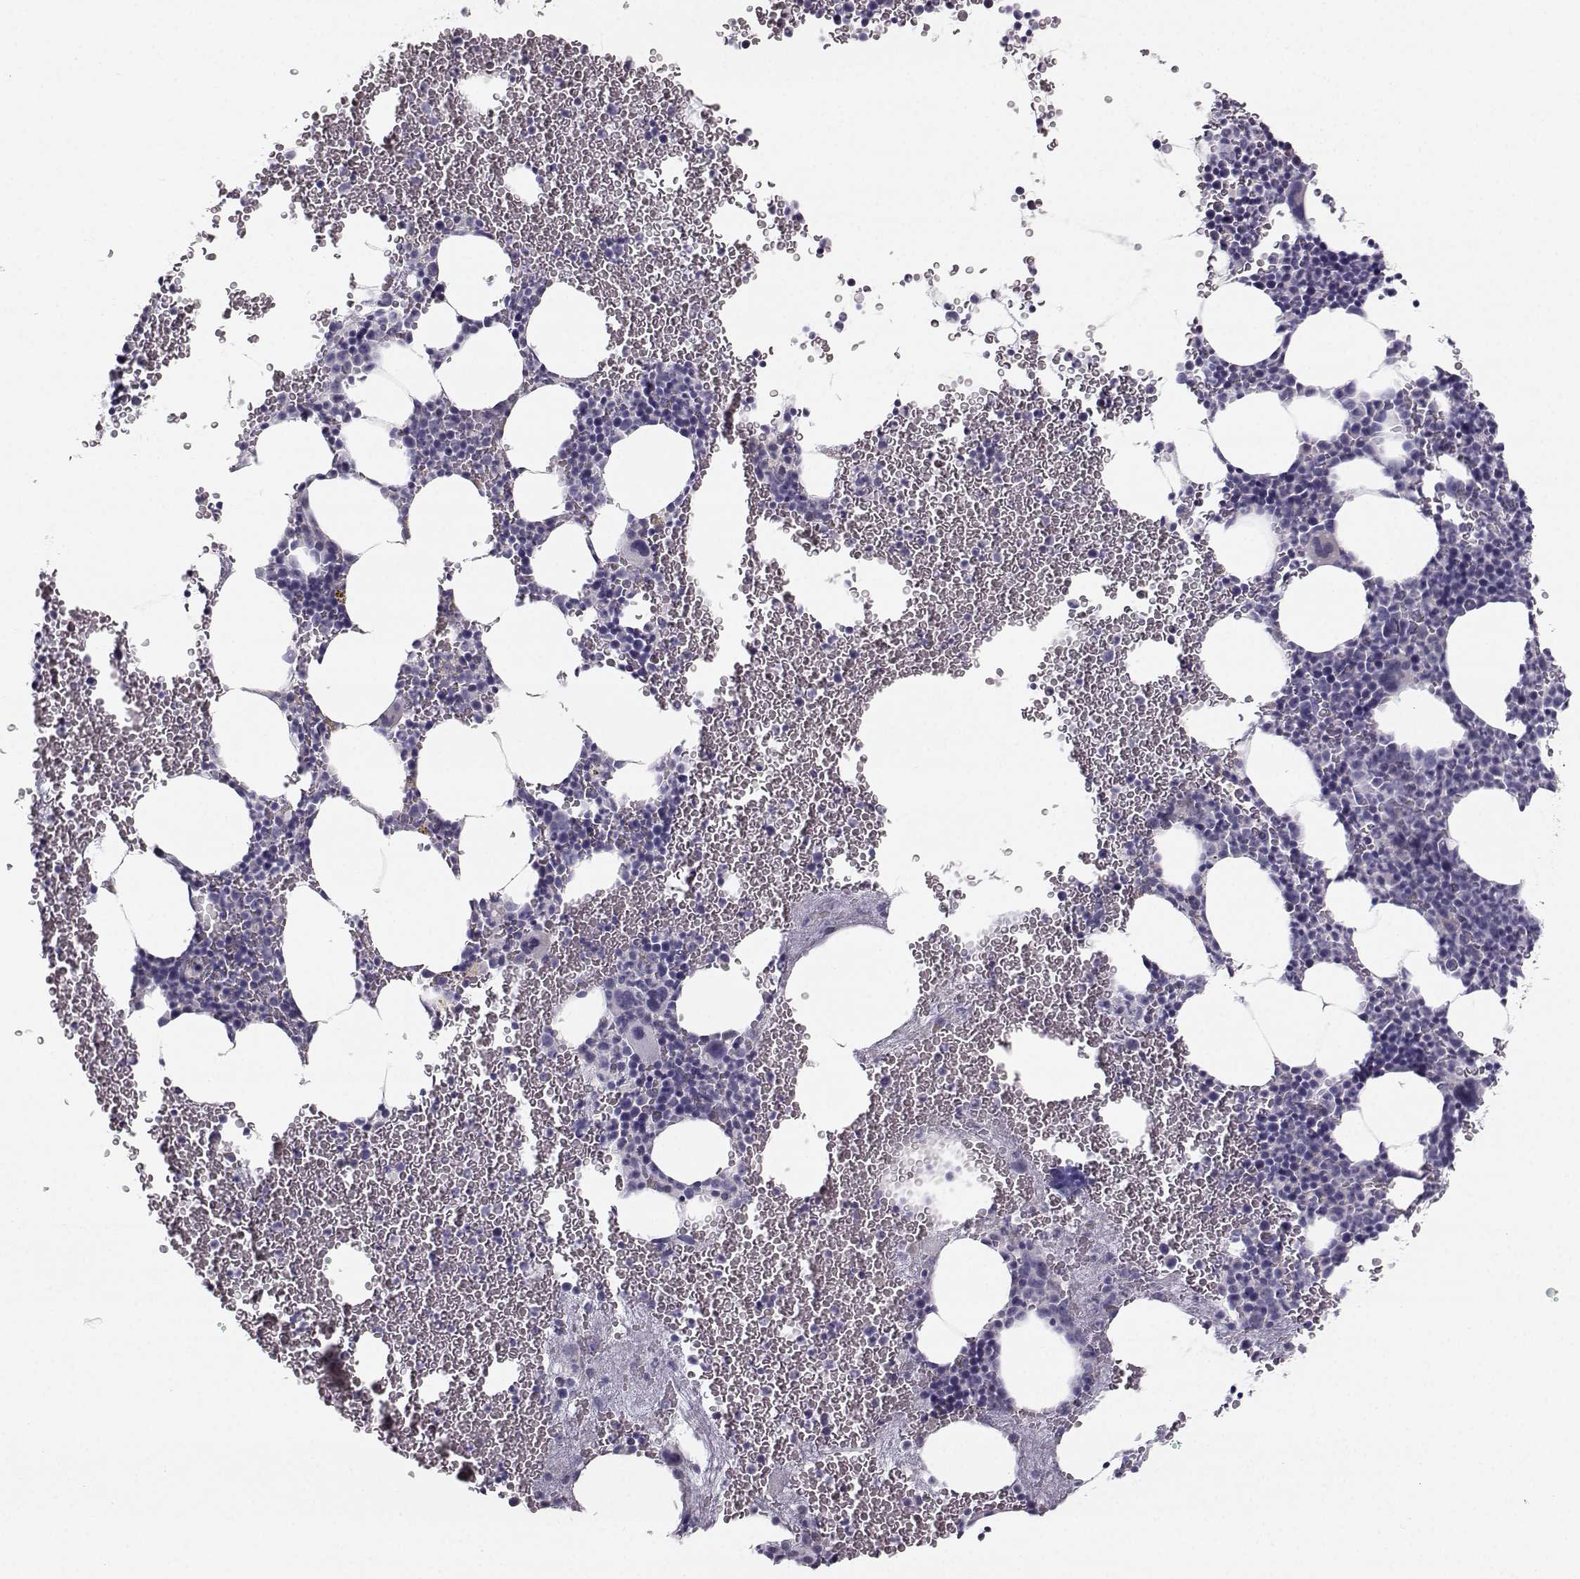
{"staining": {"intensity": "weak", "quantity": "<25%", "location": "cytoplasmic/membranous"}, "tissue": "bone marrow", "cell_type": "Hematopoietic cells", "image_type": "normal", "snomed": [{"axis": "morphology", "description": "Normal tissue, NOS"}, {"axis": "topography", "description": "Bone marrow"}], "caption": "Human bone marrow stained for a protein using IHC demonstrates no staining in hematopoietic cells.", "gene": "CASR", "patient": {"sex": "male", "age": 50}}